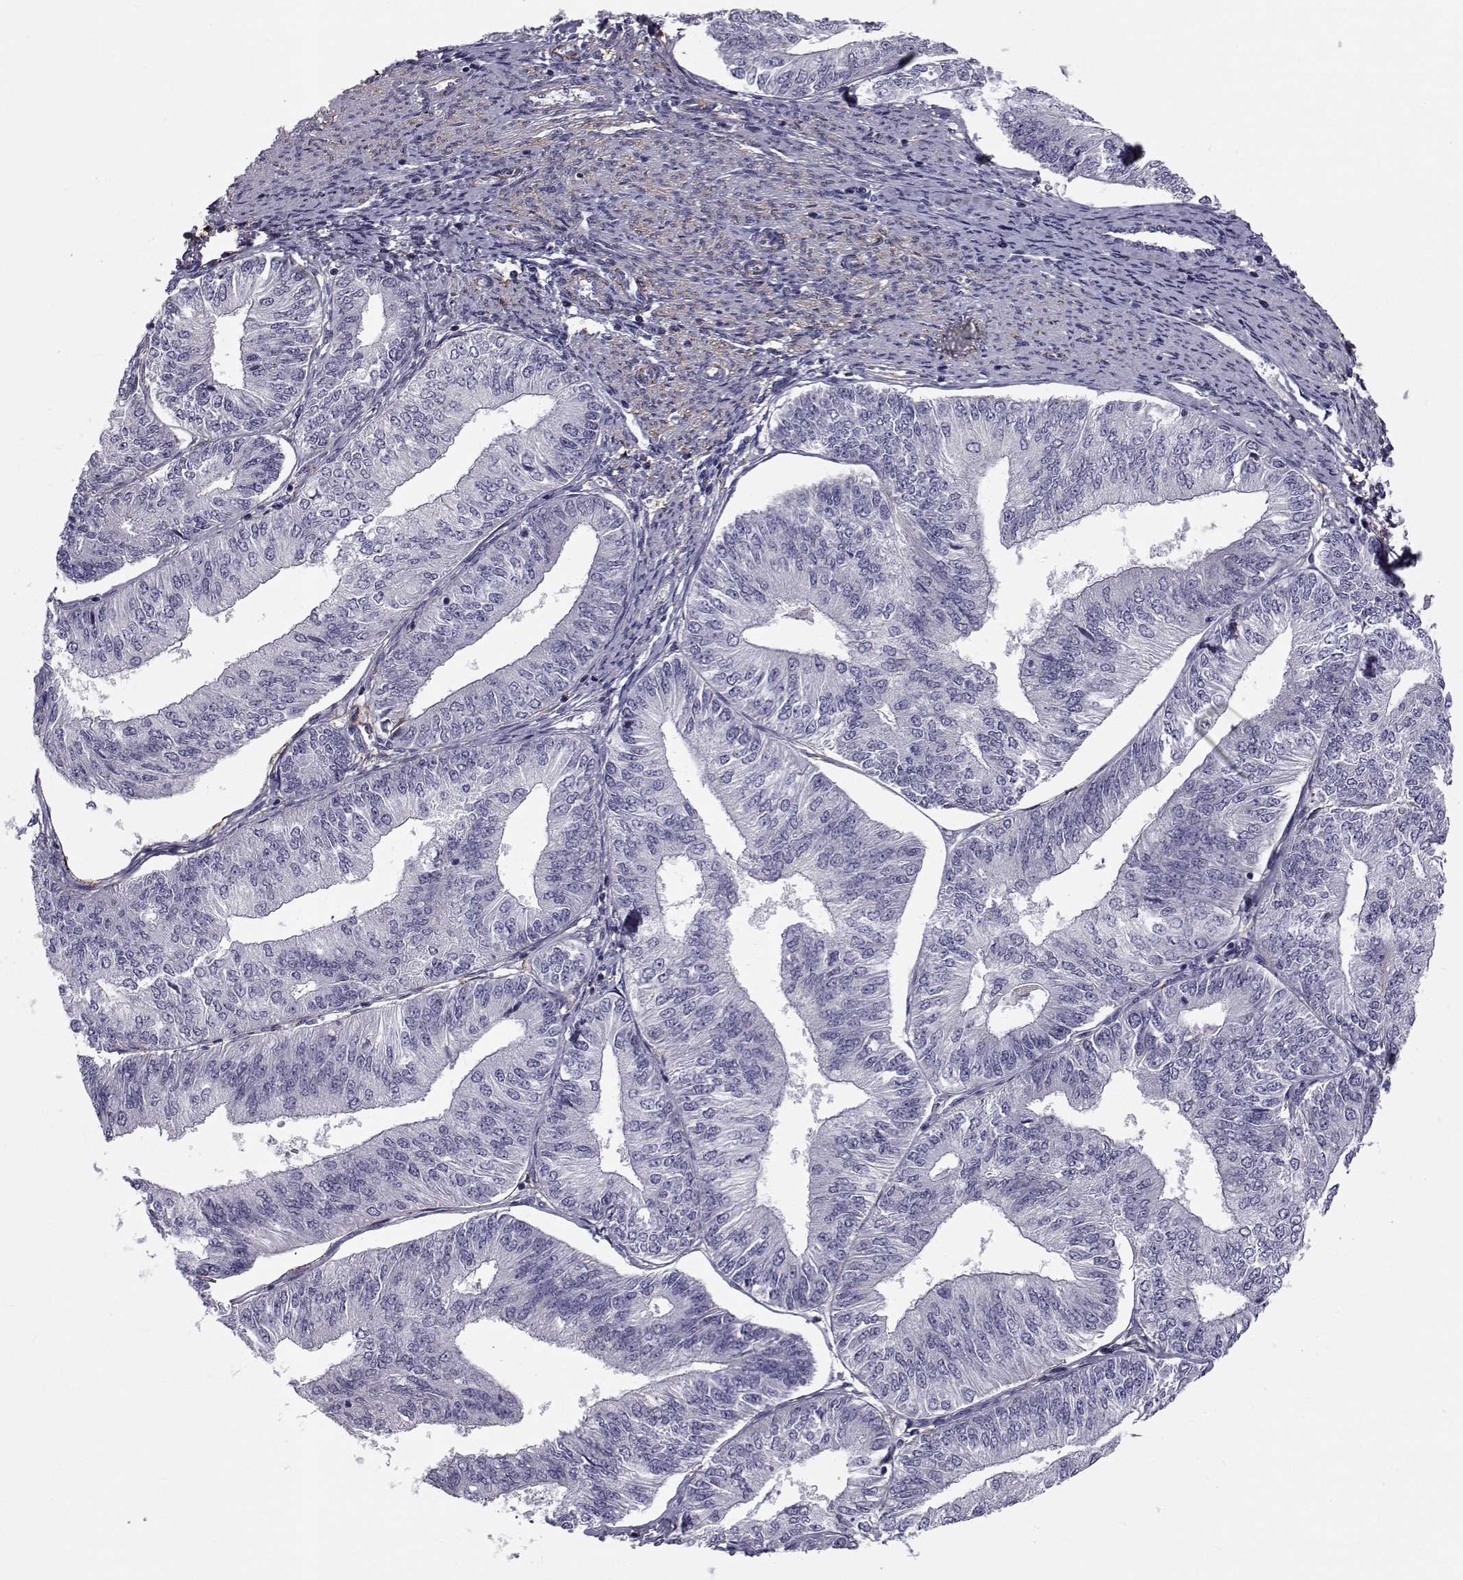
{"staining": {"intensity": "negative", "quantity": "none", "location": "none"}, "tissue": "endometrial cancer", "cell_type": "Tumor cells", "image_type": "cancer", "snomed": [{"axis": "morphology", "description": "Adenocarcinoma, NOS"}, {"axis": "topography", "description": "Endometrium"}], "caption": "An immunohistochemistry (IHC) image of endometrial cancer is shown. There is no staining in tumor cells of endometrial cancer.", "gene": "LRRC27", "patient": {"sex": "female", "age": 58}}